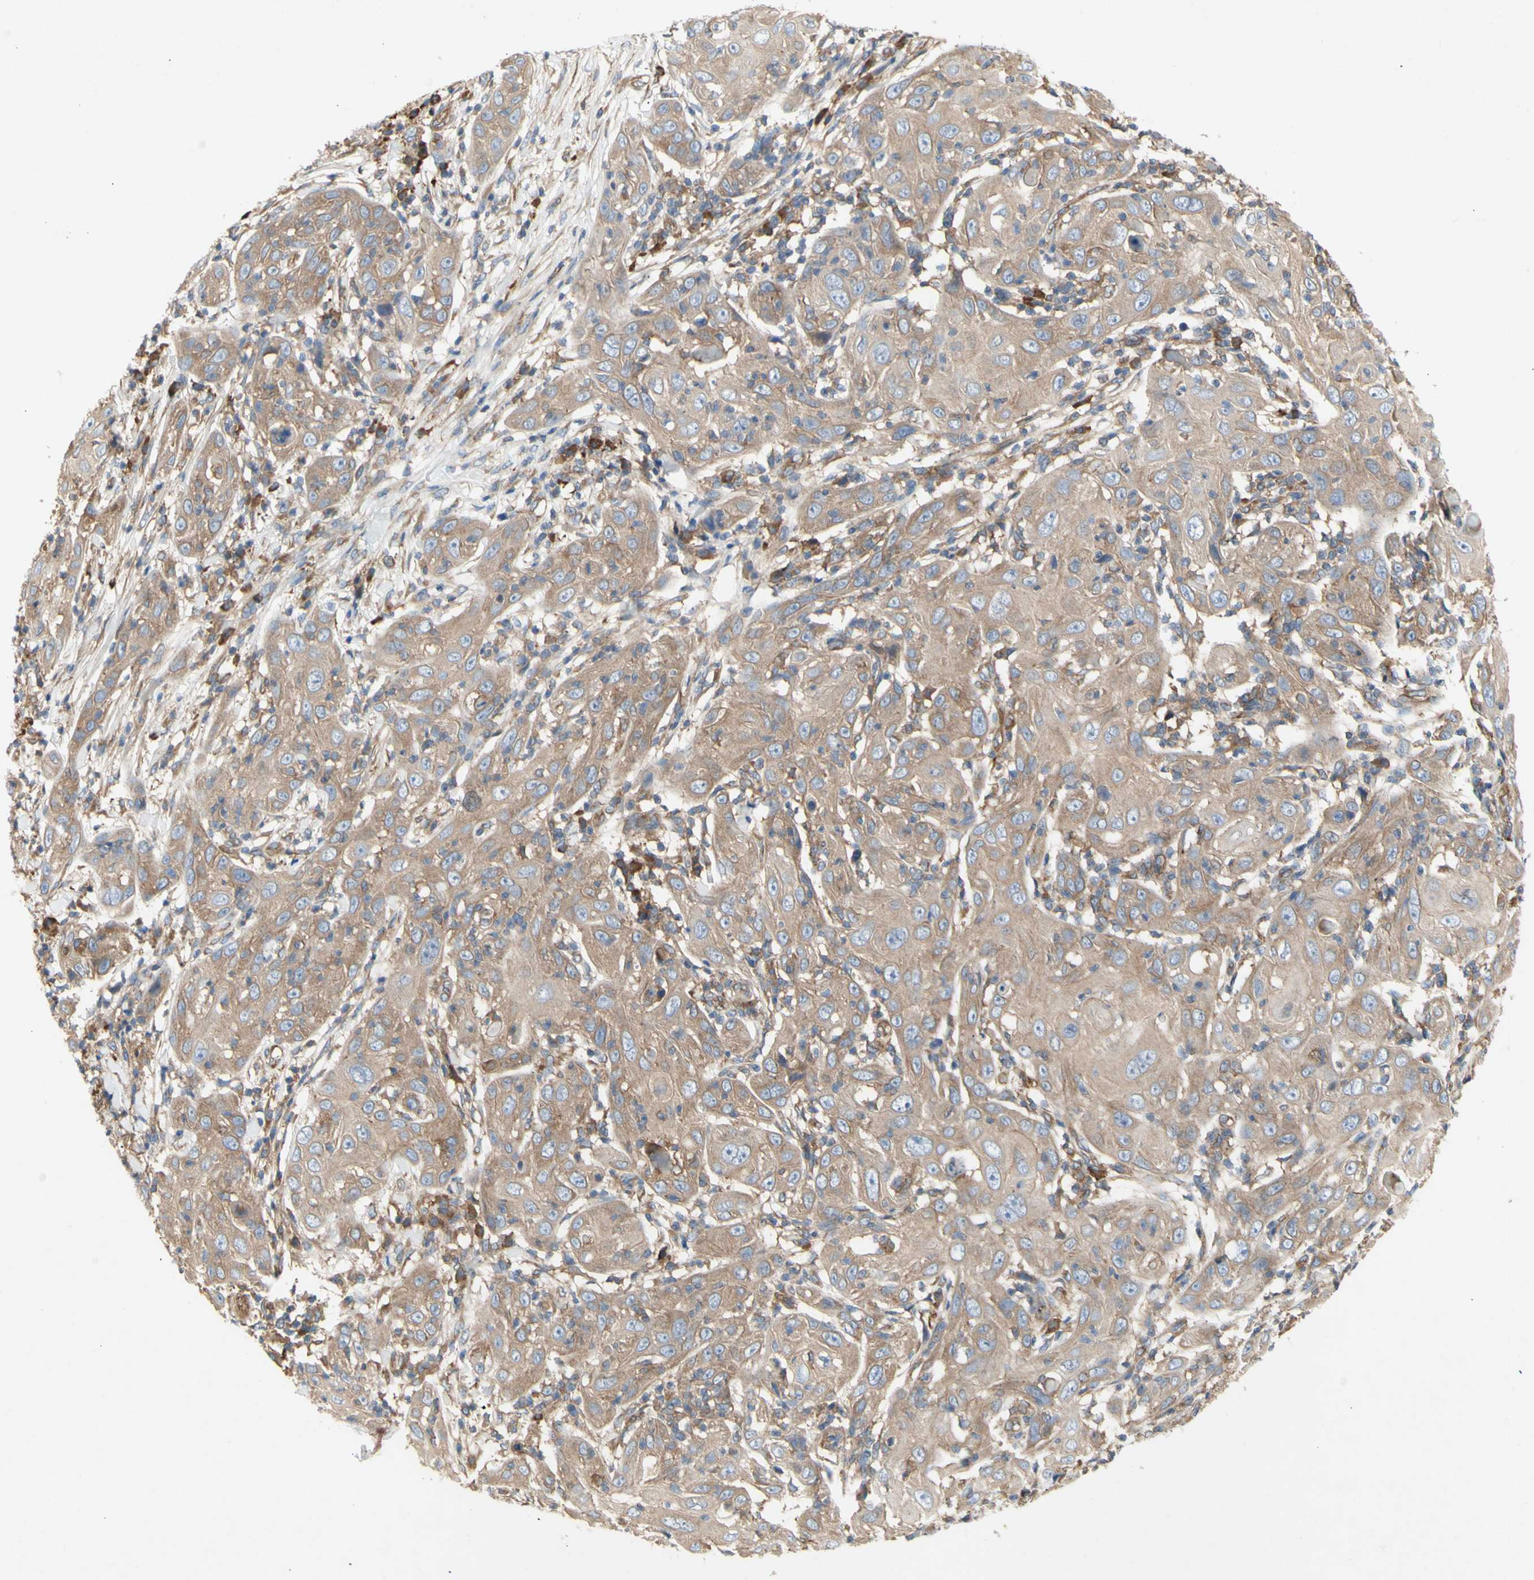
{"staining": {"intensity": "weak", "quantity": ">75%", "location": "cytoplasmic/membranous"}, "tissue": "skin cancer", "cell_type": "Tumor cells", "image_type": "cancer", "snomed": [{"axis": "morphology", "description": "Squamous cell carcinoma, NOS"}, {"axis": "topography", "description": "Skin"}], "caption": "High-magnification brightfield microscopy of squamous cell carcinoma (skin) stained with DAB (3,3'-diaminobenzidine) (brown) and counterstained with hematoxylin (blue). tumor cells exhibit weak cytoplasmic/membranous staining is present in about>75% of cells. The staining is performed using DAB (3,3'-diaminobenzidine) brown chromogen to label protein expression. The nuclei are counter-stained blue using hematoxylin.", "gene": "KLC1", "patient": {"sex": "female", "age": 88}}